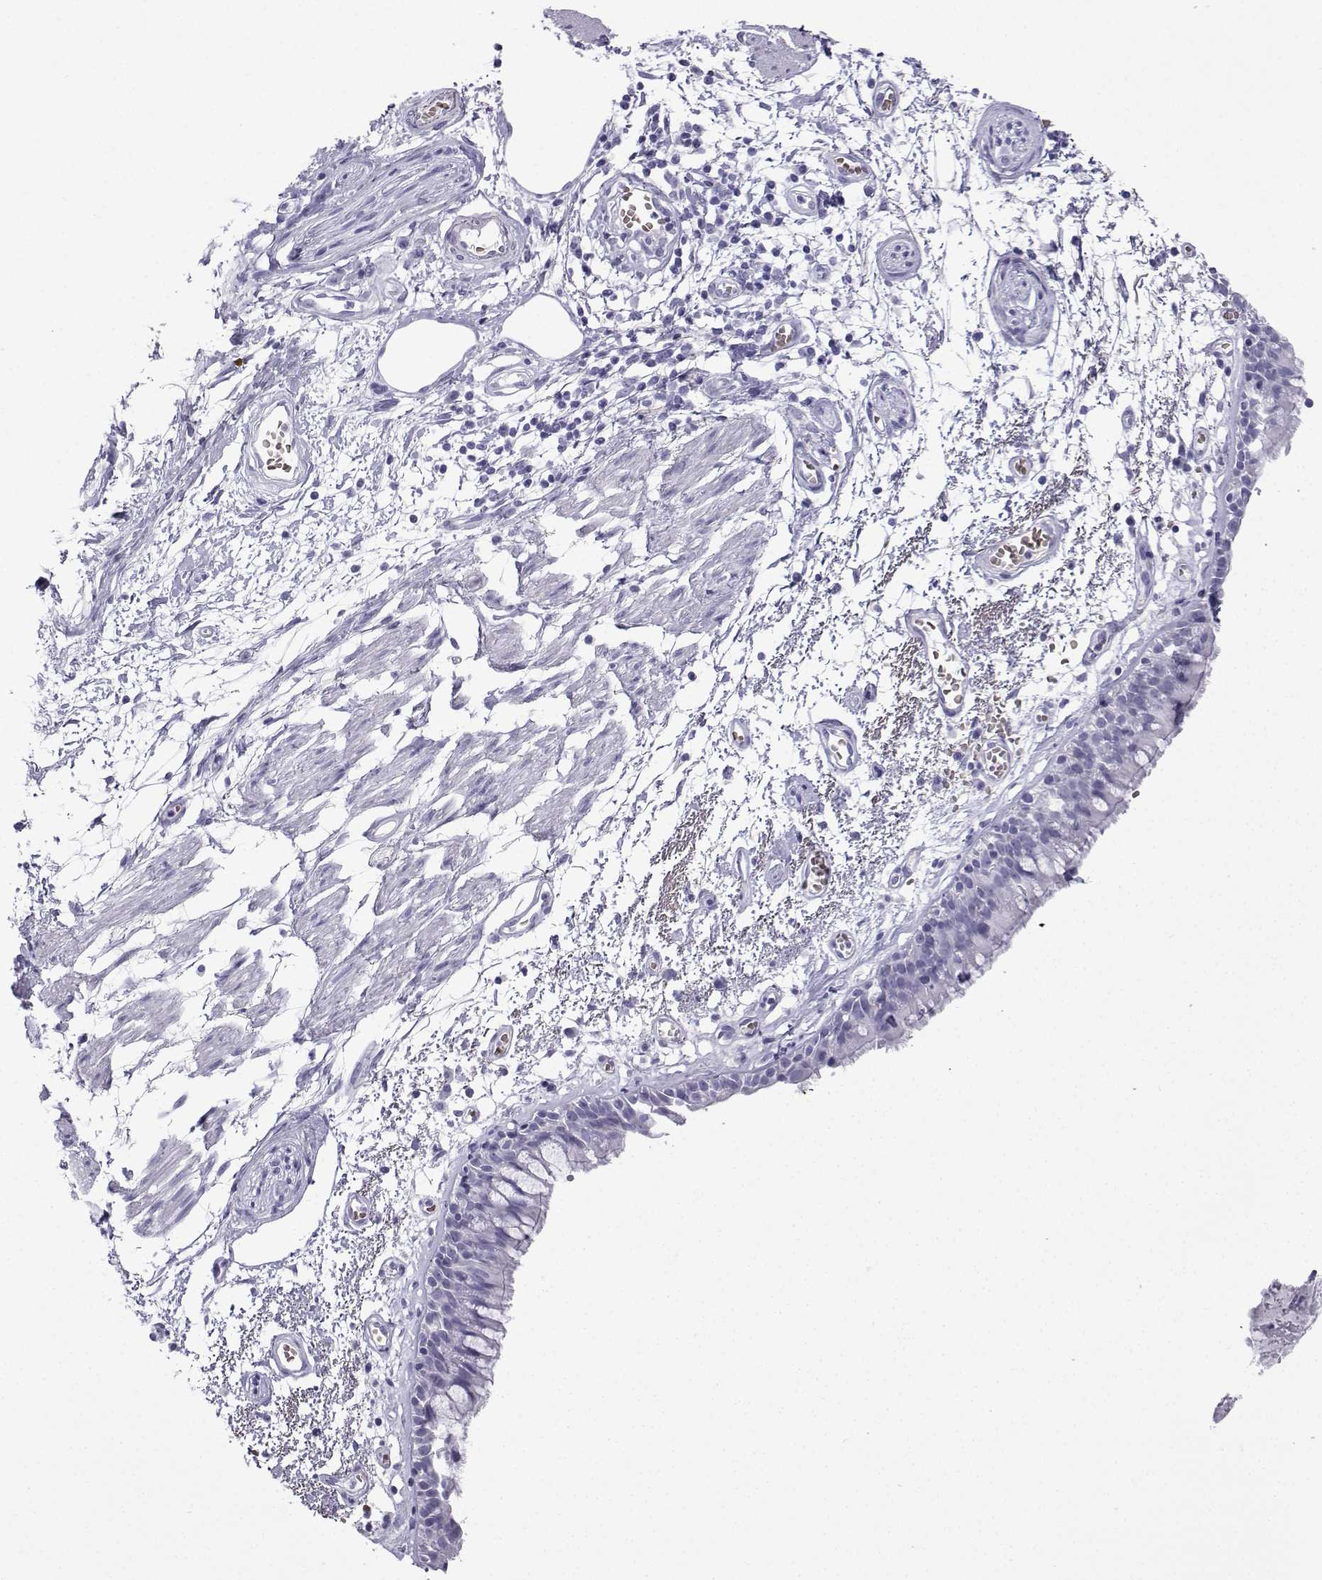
{"staining": {"intensity": "negative", "quantity": "none", "location": "none"}, "tissue": "bronchus", "cell_type": "Respiratory epithelial cells", "image_type": "normal", "snomed": [{"axis": "morphology", "description": "Normal tissue, NOS"}, {"axis": "morphology", "description": "Squamous cell carcinoma, NOS"}, {"axis": "topography", "description": "Cartilage tissue"}, {"axis": "topography", "description": "Bronchus"}, {"axis": "topography", "description": "Lung"}], "caption": "Respiratory epithelial cells are negative for protein expression in unremarkable human bronchus.", "gene": "TRIM46", "patient": {"sex": "male", "age": 66}}